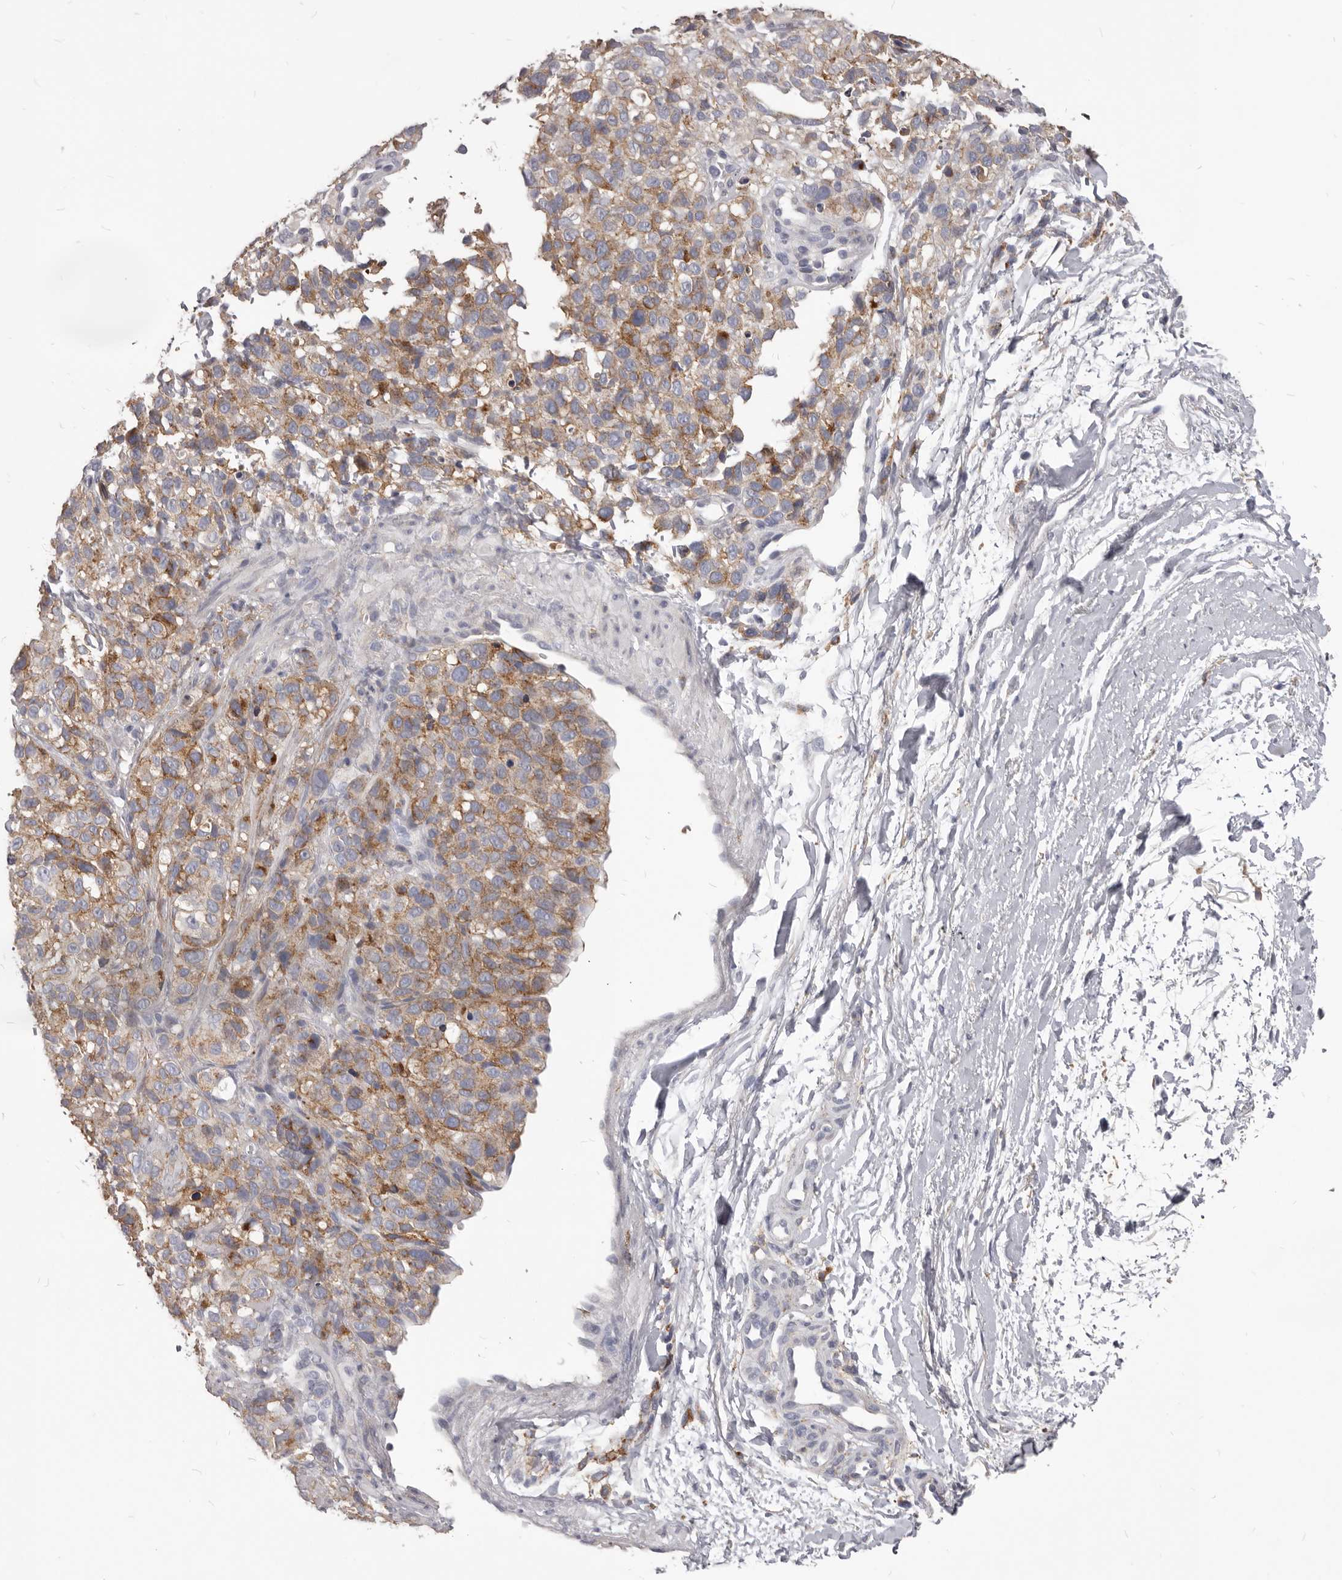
{"staining": {"intensity": "moderate", "quantity": ">75%", "location": "cytoplasmic/membranous"}, "tissue": "melanoma", "cell_type": "Tumor cells", "image_type": "cancer", "snomed": [{"axis": "morphology", "description": "Malignant melanoma, Metastatic site"}, {"axis": "topography", "description": "Skin"}], "caption": "Melanoma stained for a protein (brown) reveals moderate cytoplasmic/membranous positive expression in approximately >75% of tumor cells.", "gene": "PI4K2A", "patient": {"sex": "female", "age": 72}}